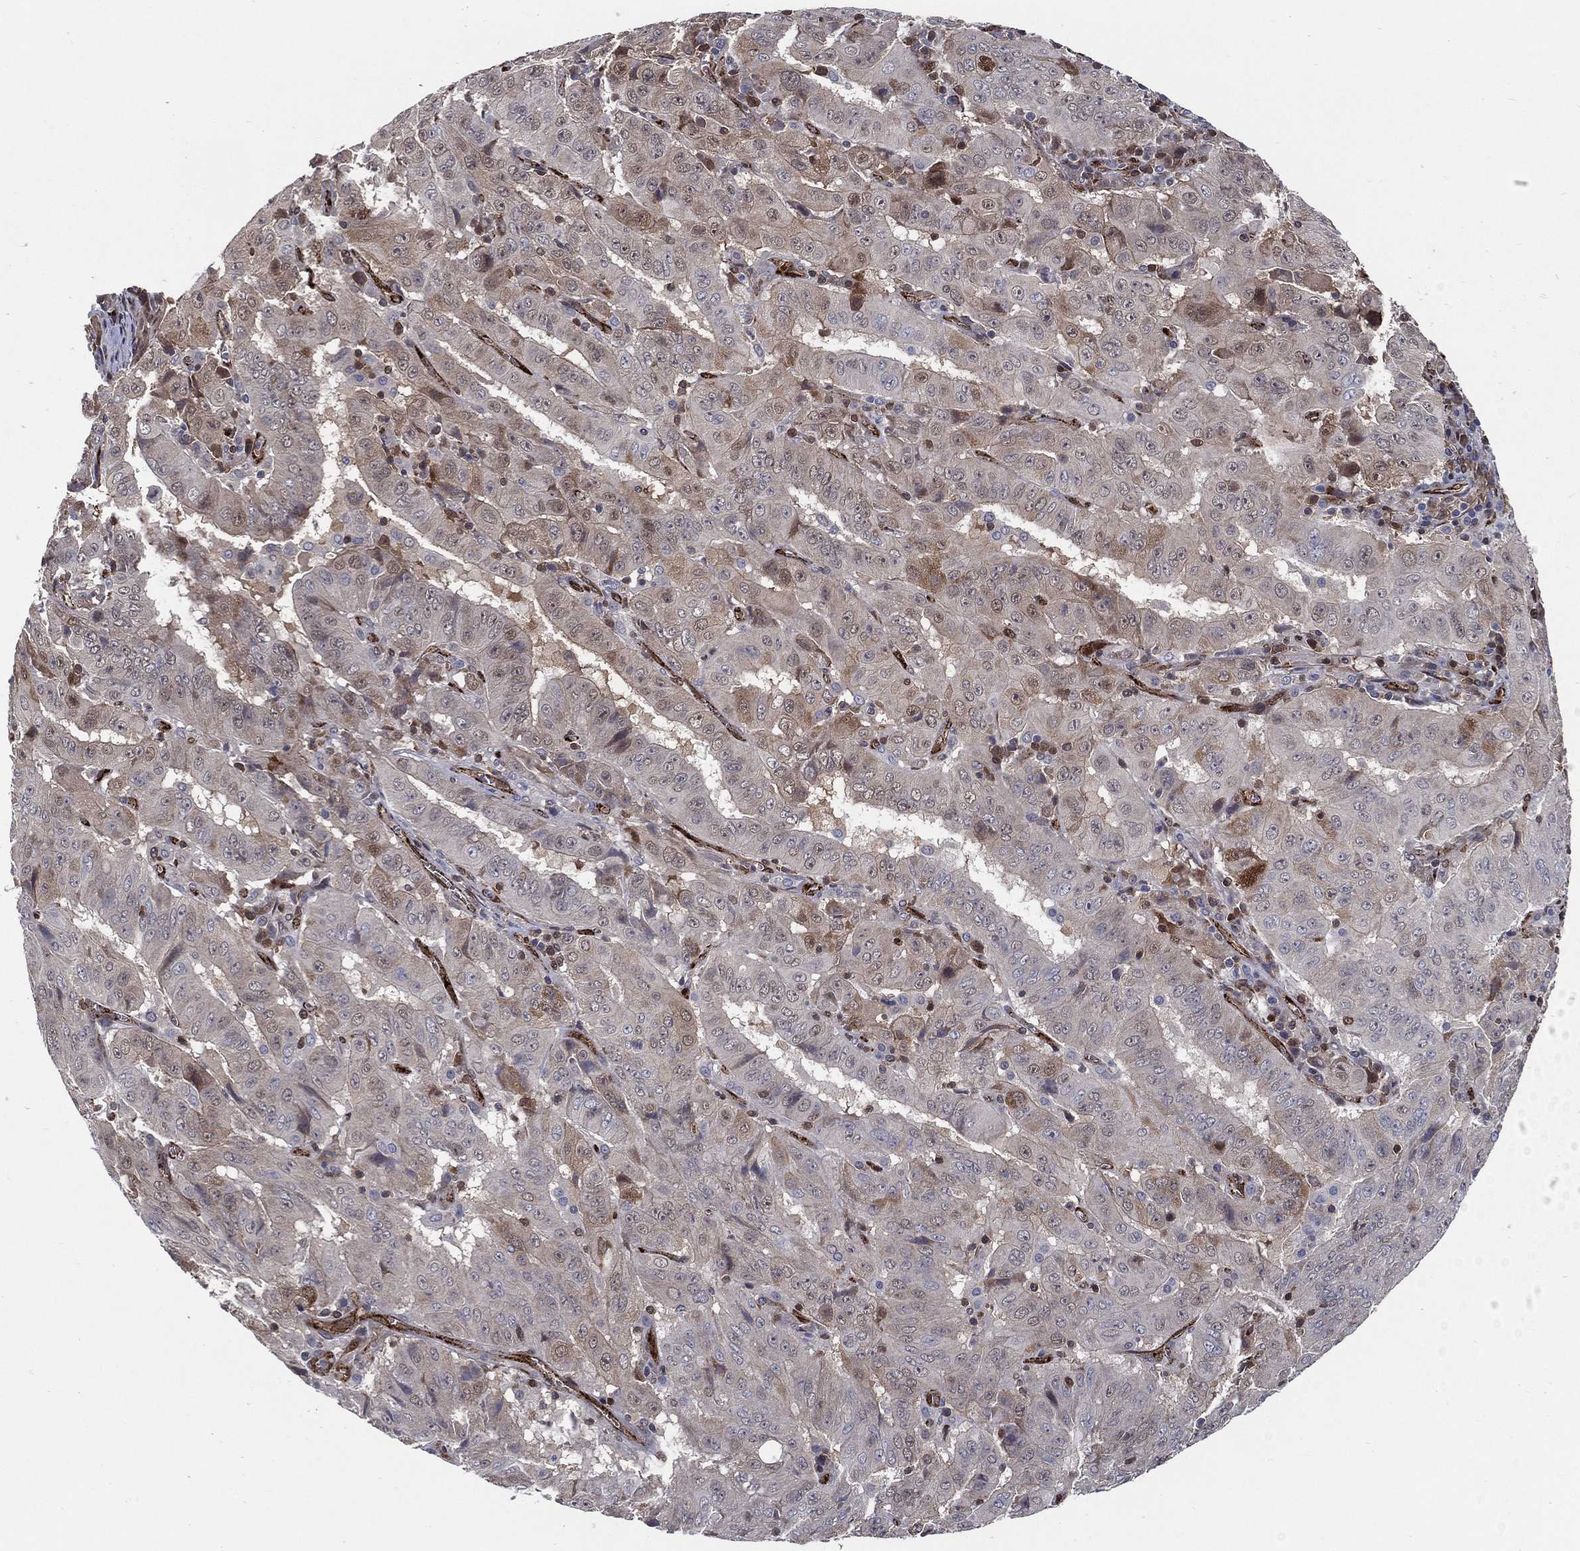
{"staining": {"intensity": "weak", "quantity": "<25%", "location": "cytoplasmic/membranous"}, "tissue": "pancreatic cancer", "cell_type": "Tumor cells", "image_type": "cancer", "snomed": [{"axis": "morphology", "description": "Adenocarcinoma, NOS"}, {"axis": "topography", "description": "Pancreas"}], "caption": "High power microscopy histopathology image of an immunohistochemistry (IHC) image of pancreatic cancer (adenocarcinoma), revealing no significant expression in tumor cells.", "gene": "ARHGAP11A", "patient": {"sex": "male", "age": 63}}